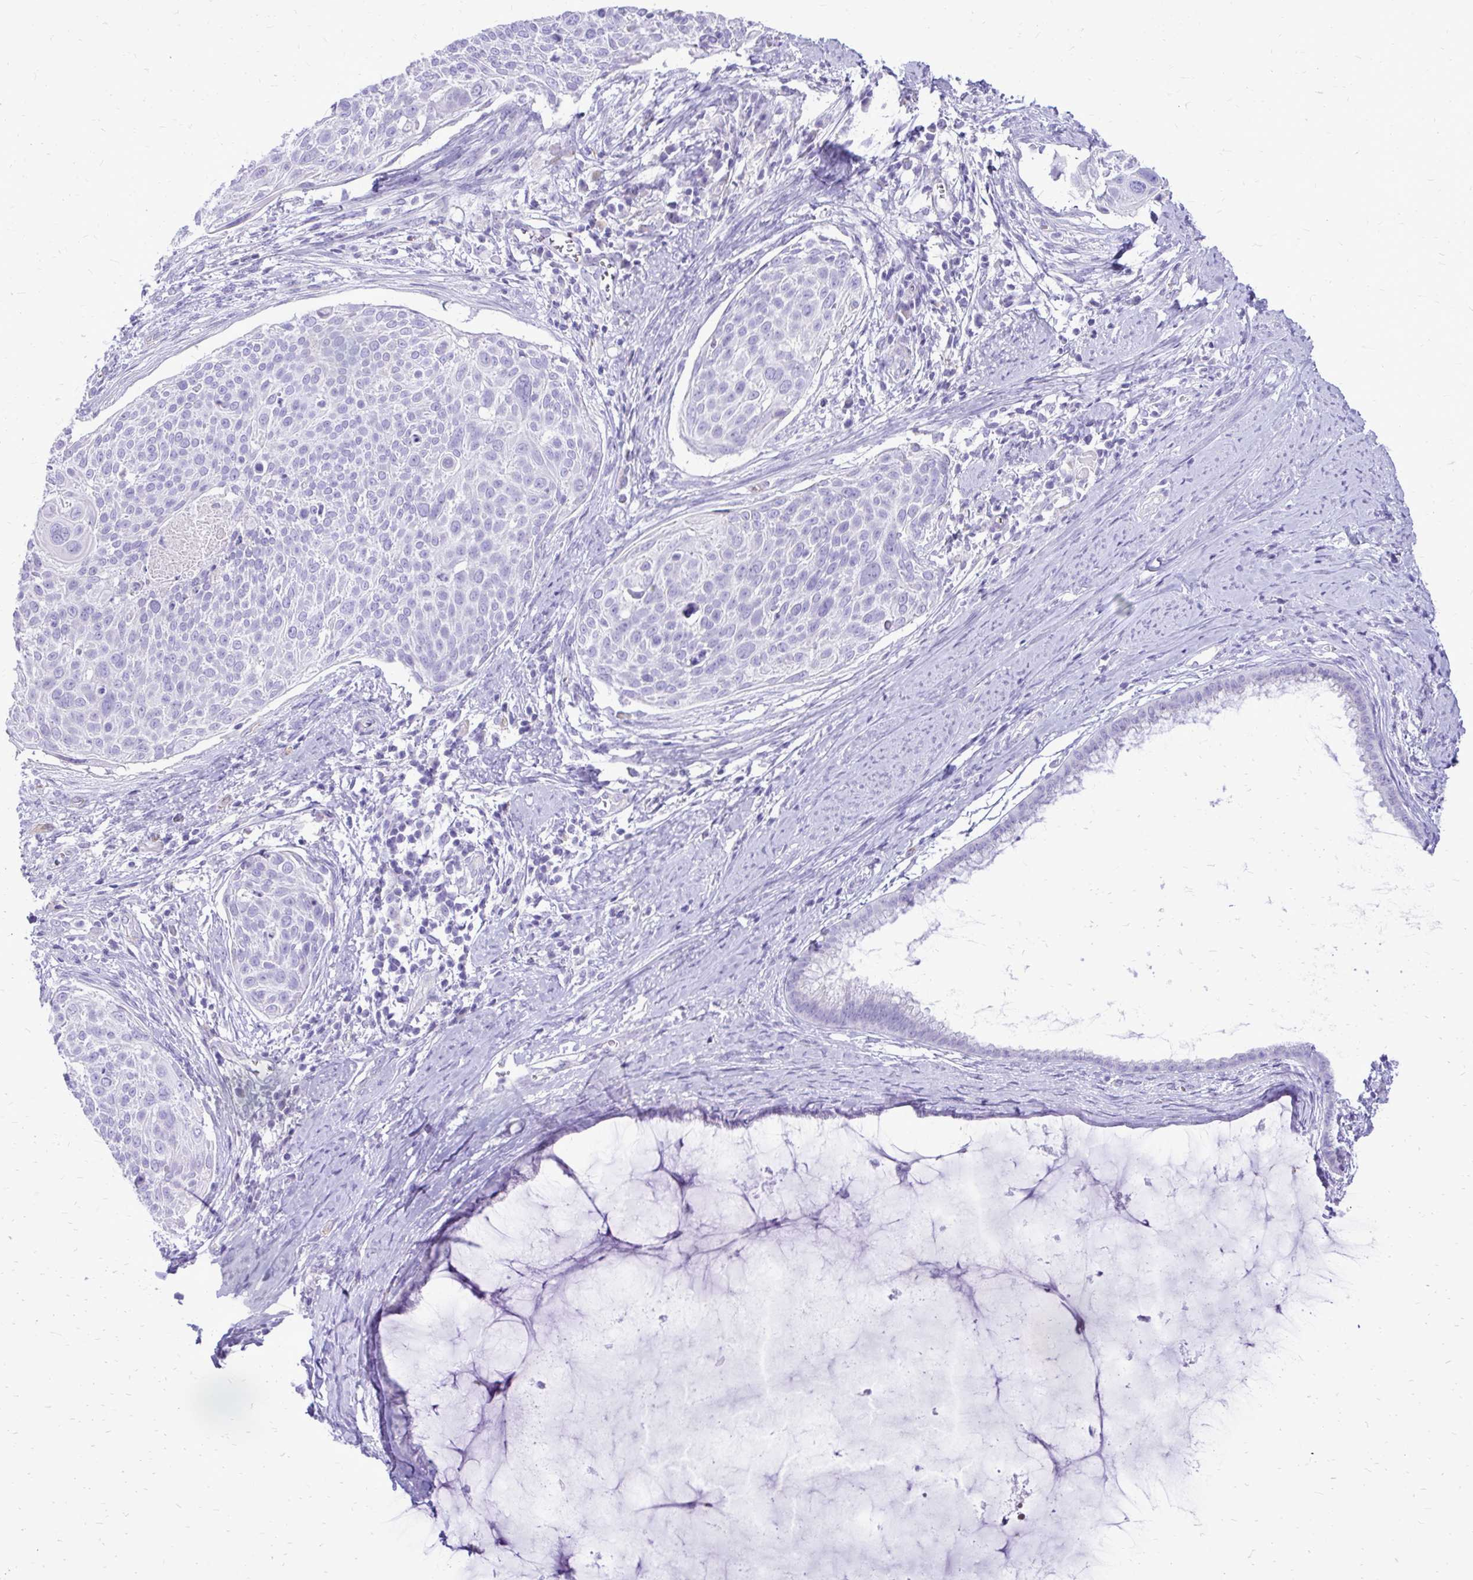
{"staining": {"intensity": "negative", "quantity": "none", "location": "none"}, "tissue": "cervical cancer", "cell_type": "Tumor cells", "image_type": "cancer", "snomed": [{"axis": "morphology", "description": "Squamous cell carcinoma, NOS"}, {"axis": "topography", "description": "Cervix"}], "caption": "Tumor cells are negative for protein expression in human squamous cell carcinoma (cervical).", "gene": "PELI3", "patient": {"sex": "female", "age": 39}}